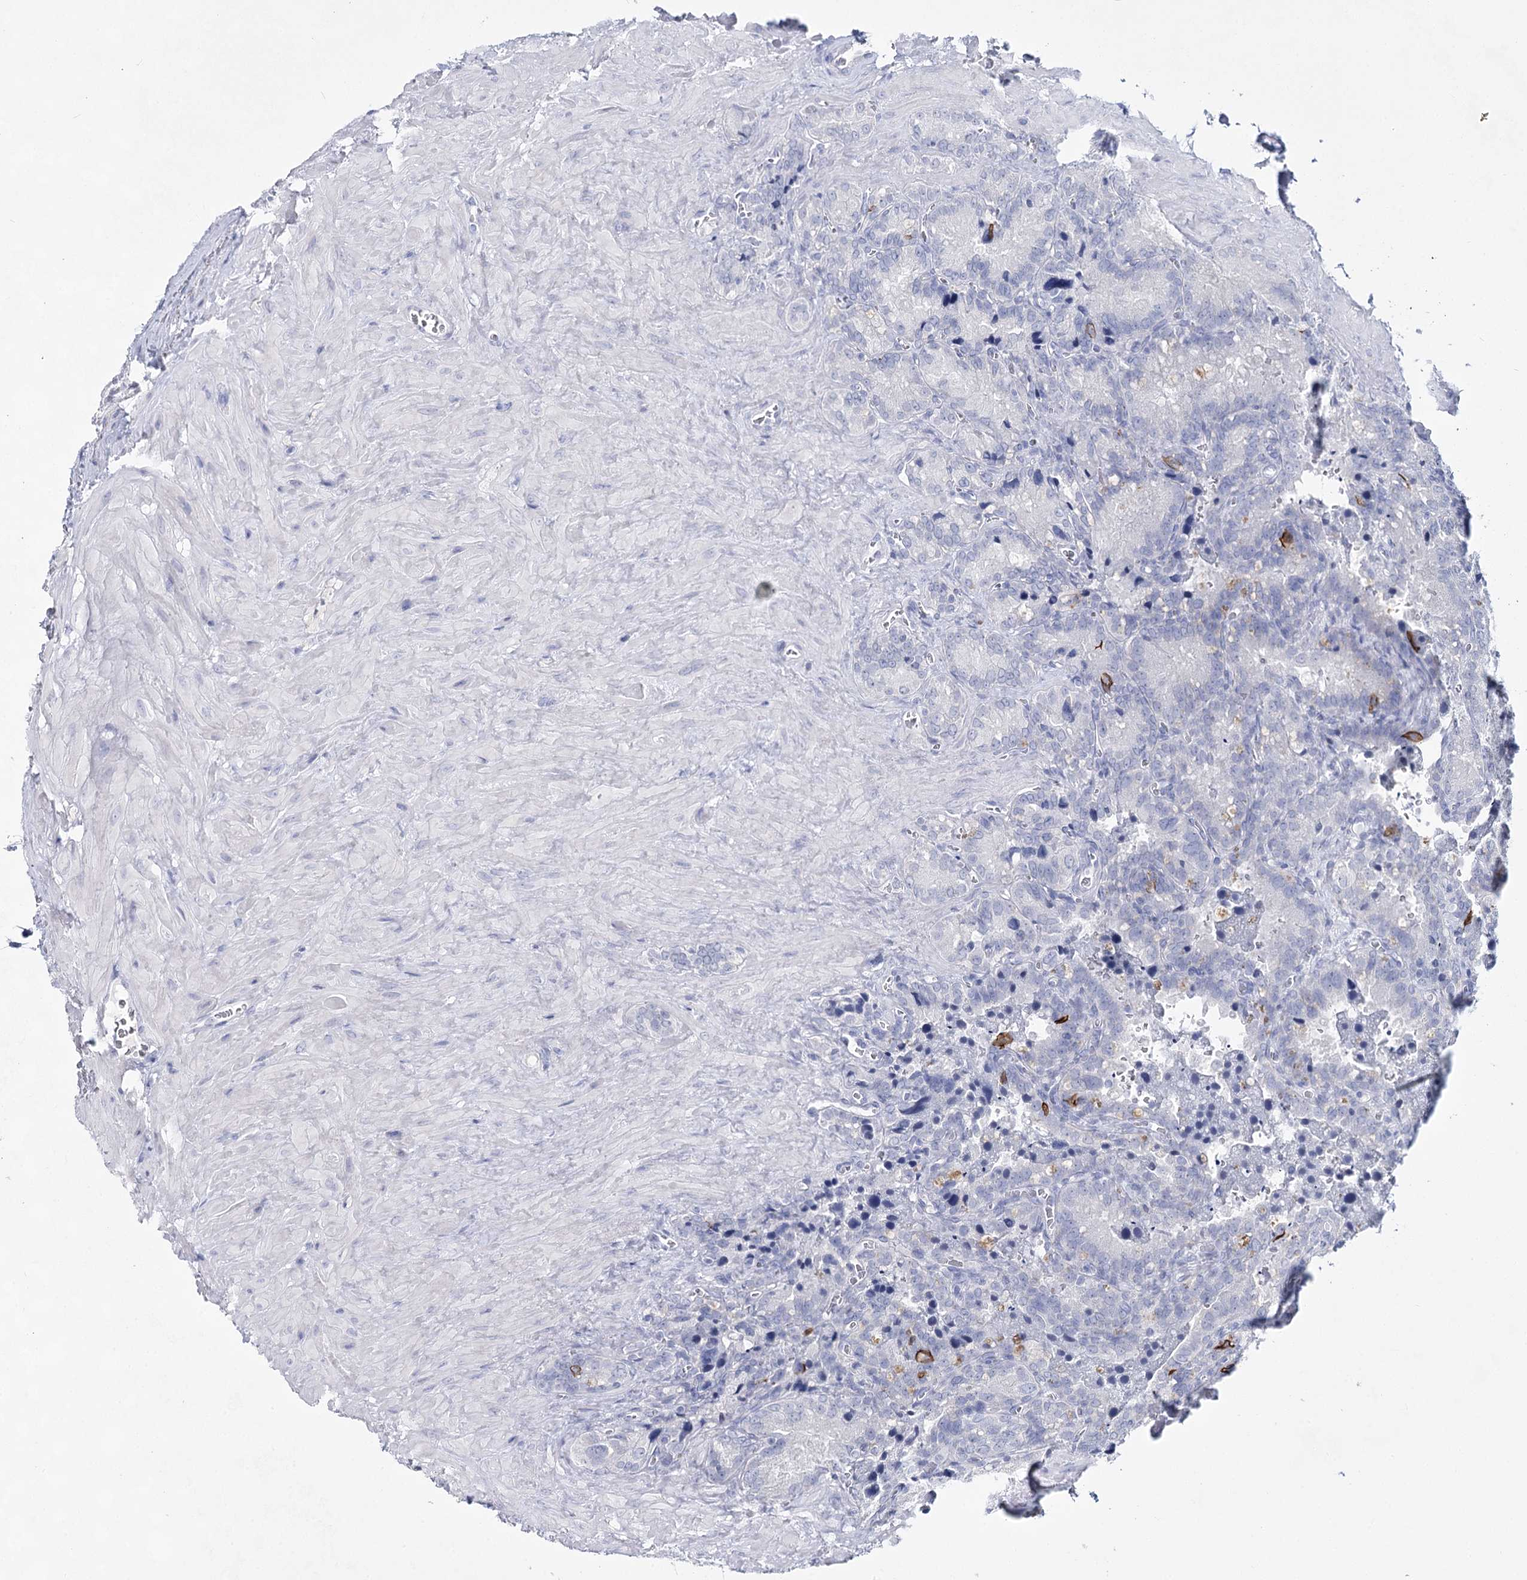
{"staining": {"intensity": "negative", "quantity": "none", "location": "none"}, "tissue": "seminal vesicle", "cell_type": "Glandular cells", "image_type": "normal", "snomed": [{"axis": "morphology", "description": "Normal tissue, NOS"}, {"axis": "topography", "description": "Seminal veicle"}], "caption": "Seminal vesicle was stained to show a protein in brown. There is no significant staining in glandular cells. (DAB immunohistochemistry (IHC) with hematoxylin counter stain).", "gene": "SLC17A2", "patient": {"sex": "male", "age": 62}}